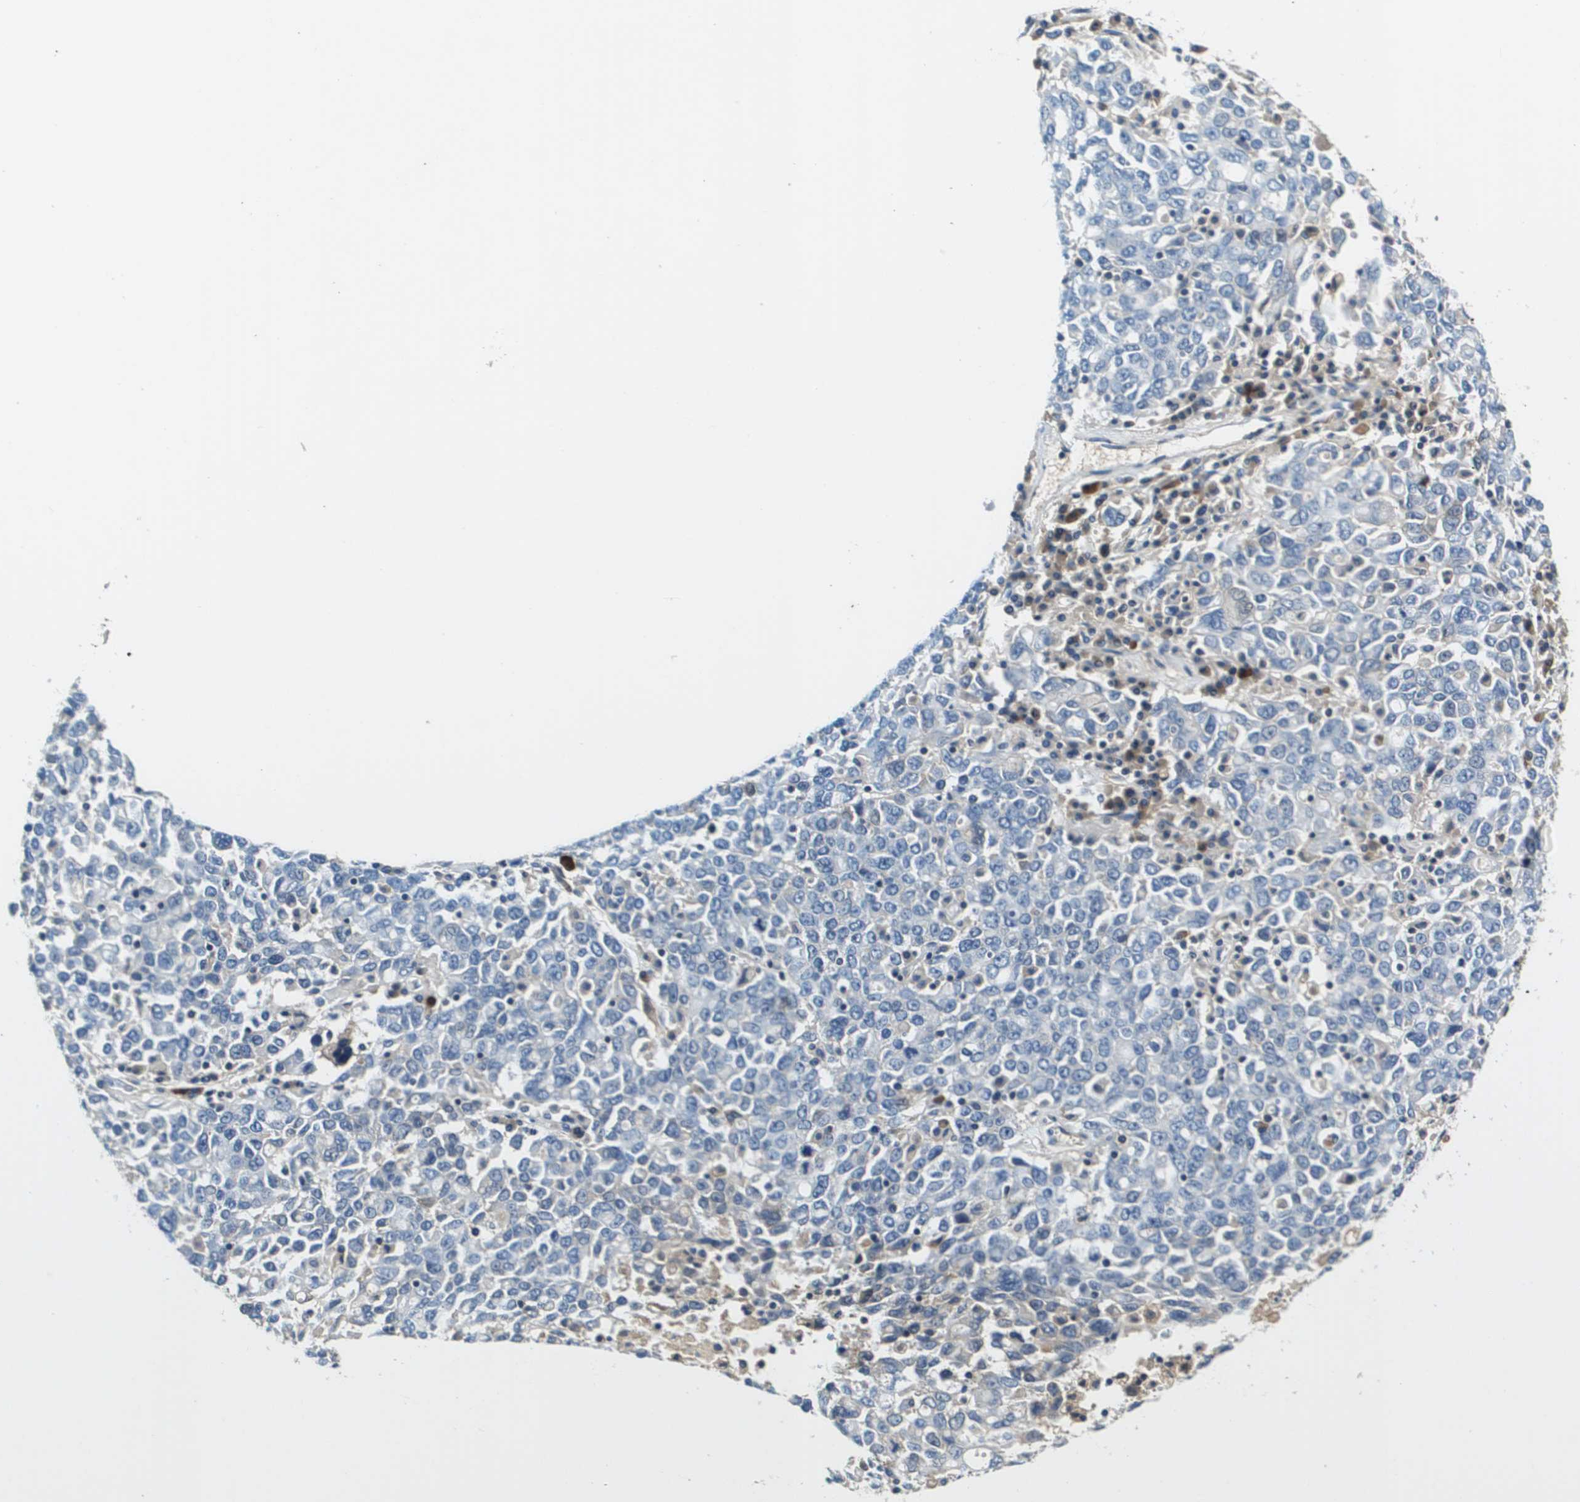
{"staining": {"intensity": "negative", "quantity": "none", "location": "none"}, "tissue": "ovarian cancer", "cell_type": "Tumor cells", "image_type": "cancer", "snomed": [{"axis": "morphology", "description": "Carcinoma, endometroid"}, {"axis": "topography", "description": "Ovary"}], "caption": "Tumor cells show no significant protein staining in ovarian cancer.", "gene": "KCNQ5", "patient": {"sex": "female", "age": 62}}